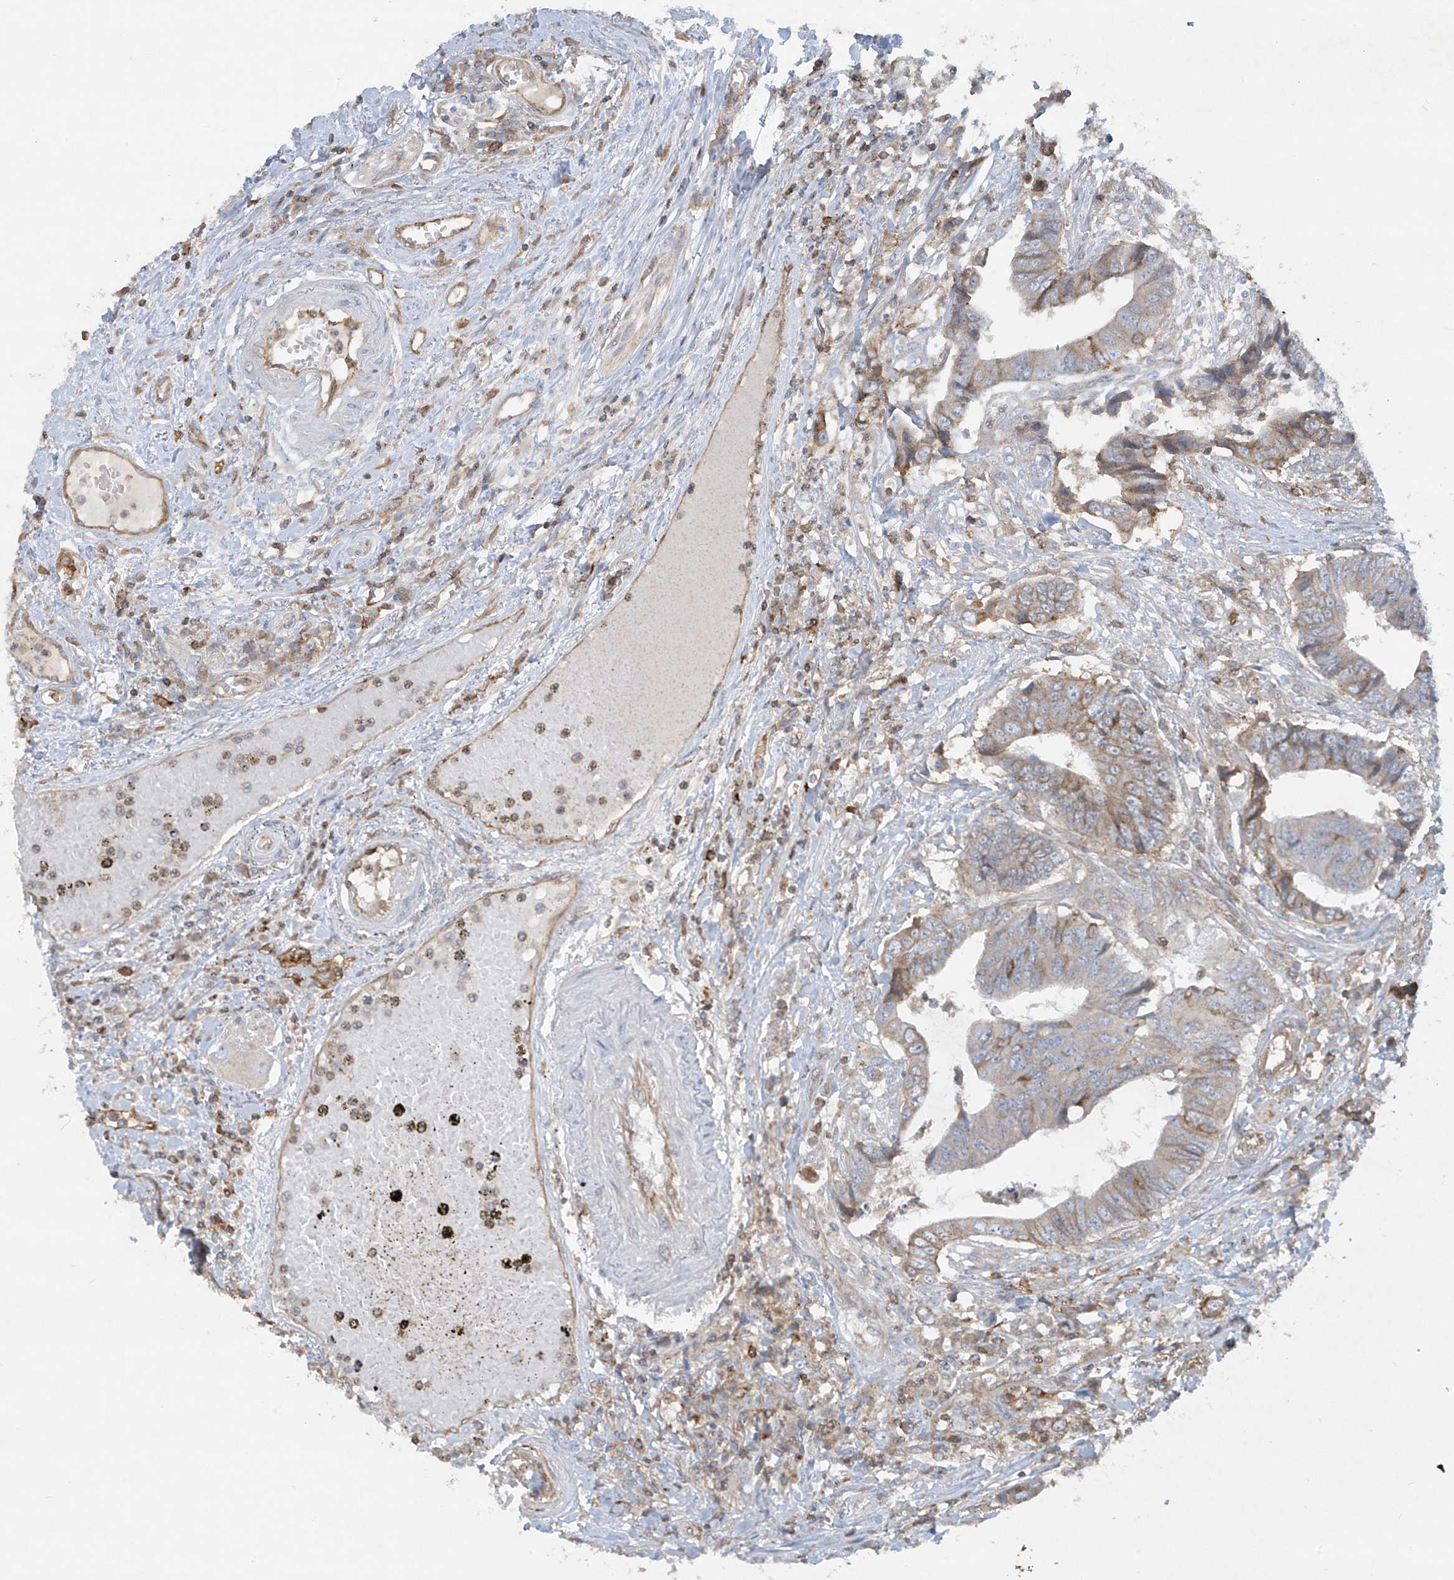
{"staining": {"intensity": "moderate", "quantity": "25%-75%", "location": "cytoplasmic/membranous"}, "tissue": "colorectal cancer", "cell_type": "Tumor cells", "image_type": "cancer", "snomed": [{"axis": "morphology", "description": "Adenocarcinoma, NOS"}, {"axis": "topography", "description": "Rectum"}], "caption": "Colorectal adenocarcinoma tissue demonstrates moderate cytoplasmic/membranous staining in approximately 25%-75% of tumor cells", "gene": "HLA-E", "patient": {"sex": "male", "age": 84}}